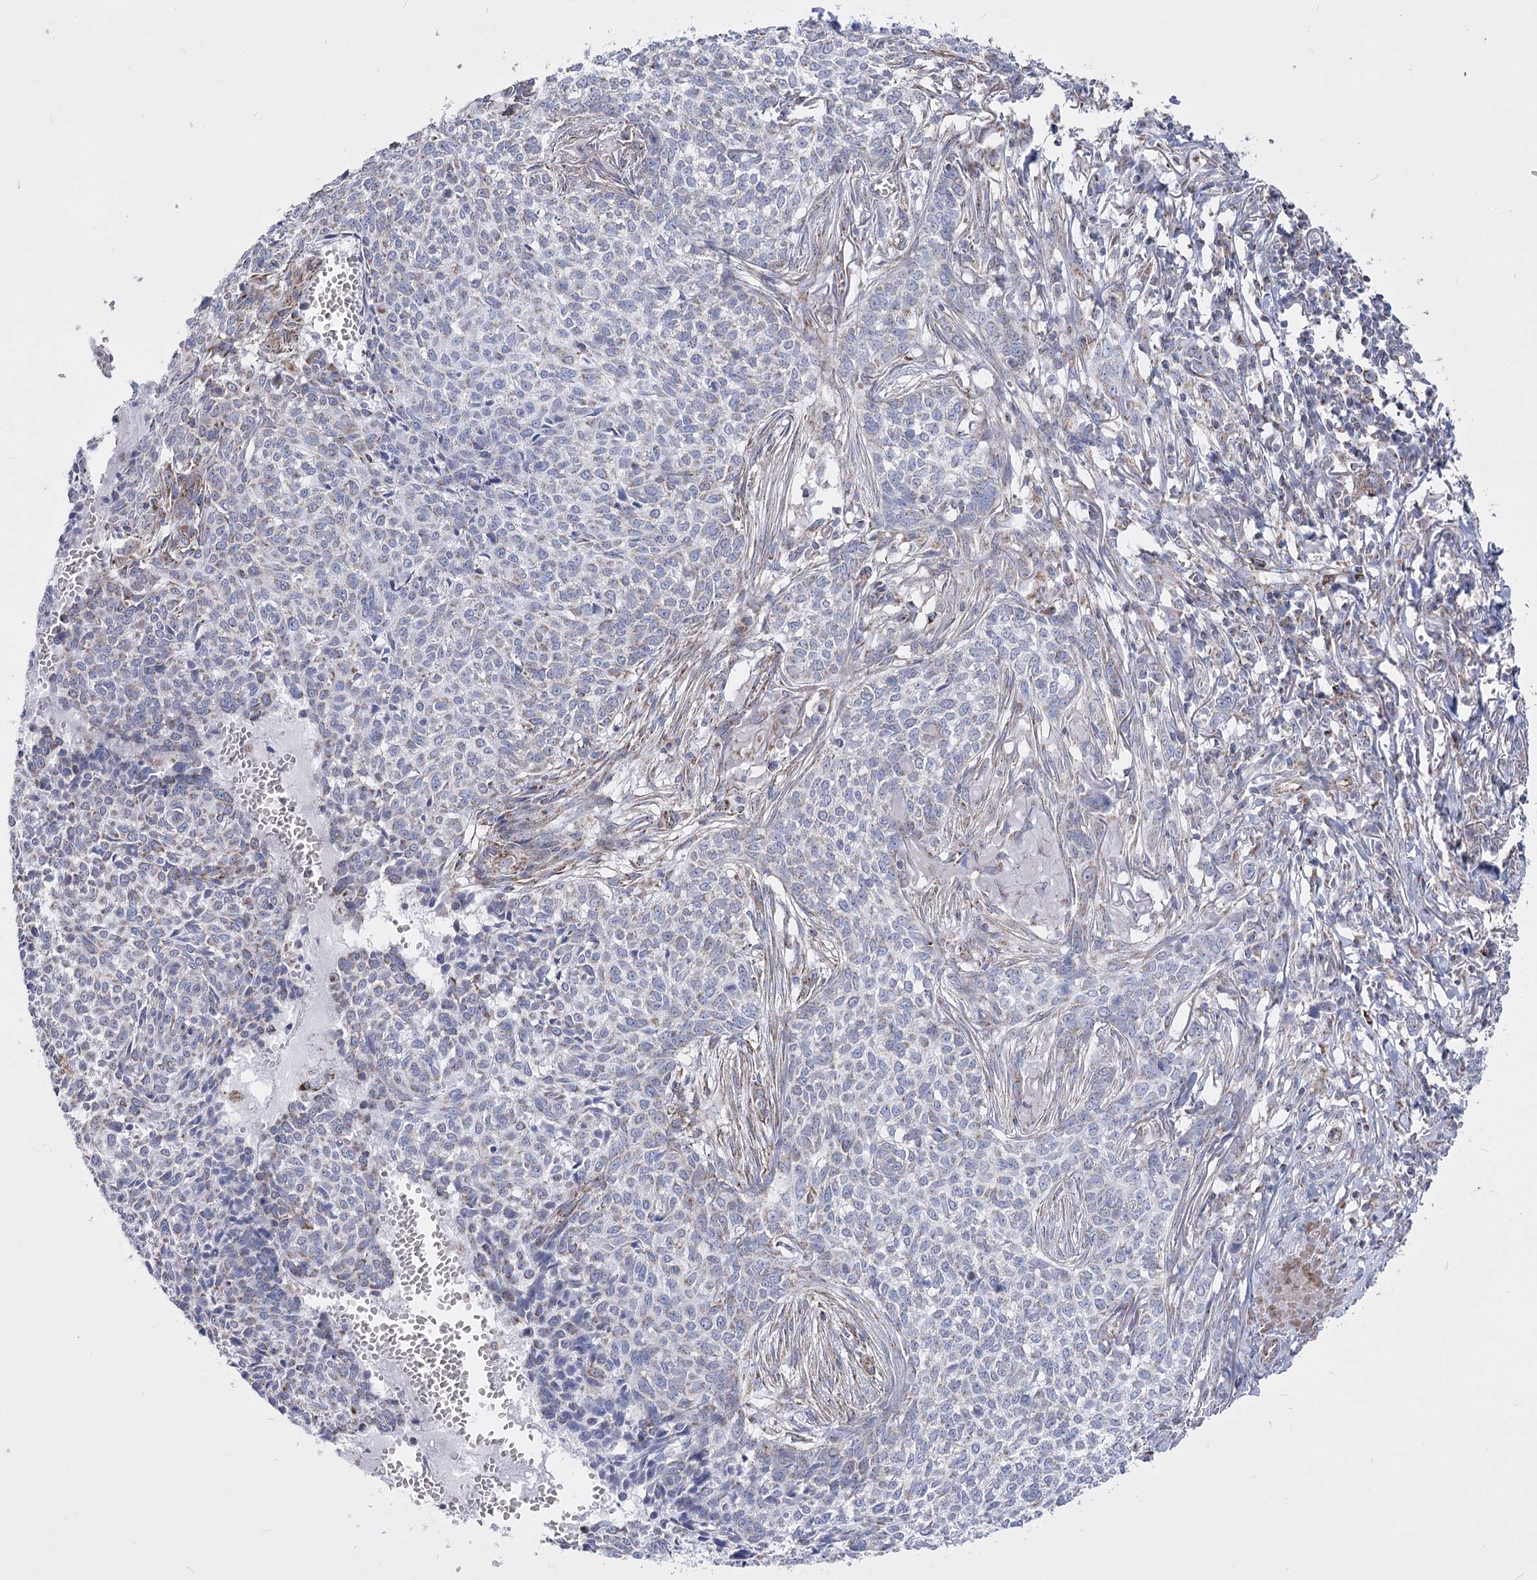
{"staining": {"intensity": "negative", "quantity": "none", "location": "none"}, "tissue": "skin cancer", "cell_type": "Tumor cells", "image_type": "cancer", "snomed": [{"axis": "morphology", "description": "Basal cell carcinoma"}, {"axis": "topography", "description": "Skin"}], "caption": "This is an immunohistochemistry micrograph of basal cell carcinoma (skin). There is no expression in tumor cells.", "gene": "PDHB", "patient": {"sex": "male", "age": 85}}